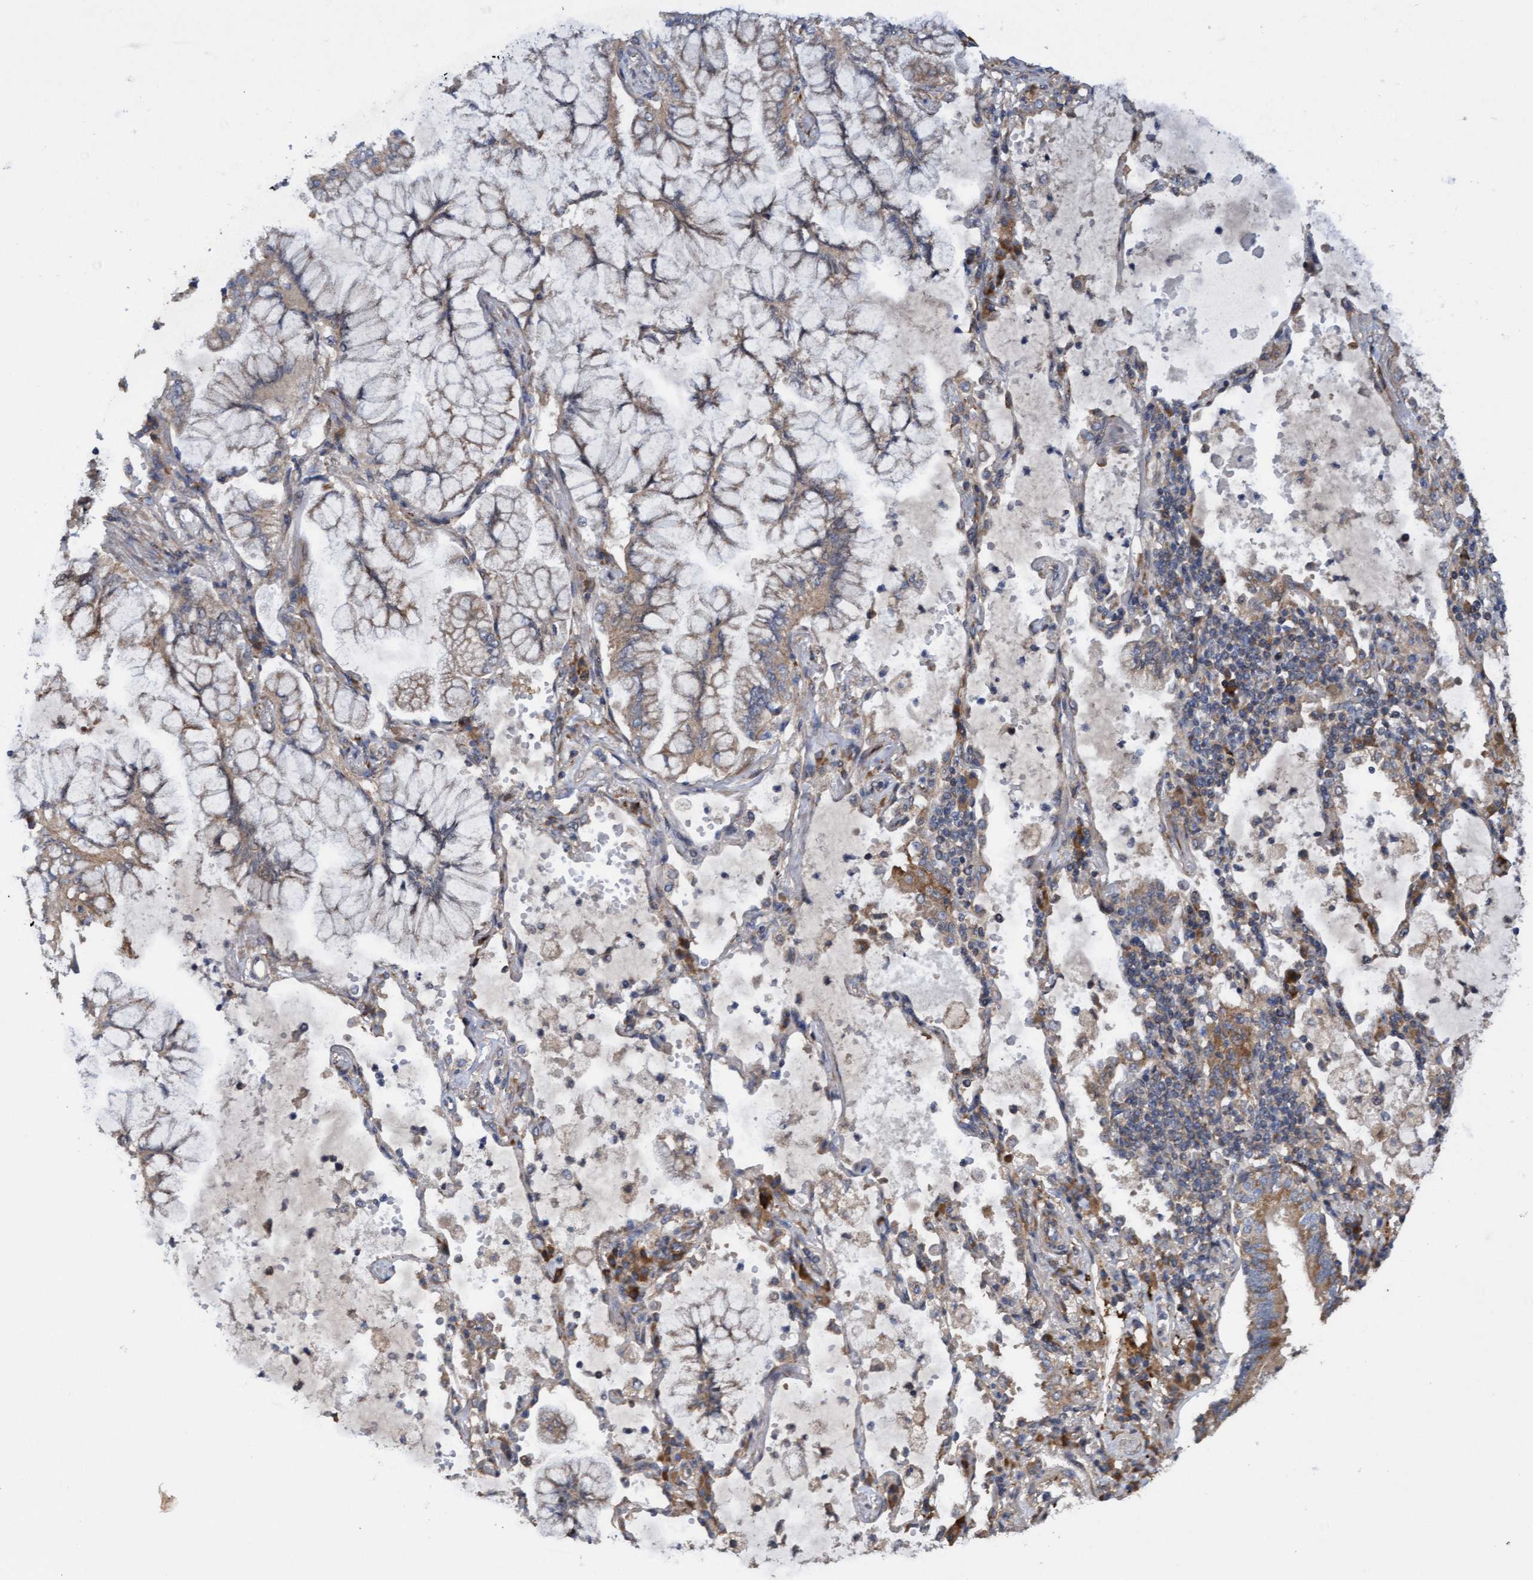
{"staining": {"intensity": "weak", "quantity": "<25%", "location": "cytoplasmic/membranous"}, "tissue": "lung cancer", "cell_type": "Tumor cells", "image_type": "cancer", "snomed": [{"axis": "morphology", "description": "Adenocarcinoma, NOS"}, {"axis": "topography", "description": "Lung"}], "caption": "Immunohistochemistry (IHC) of human lung cancer (adenocarcinoma) reveals no expression in tumor cells.", "gene": "ELP5", "patient": {"sex": "female", "age": 70}}